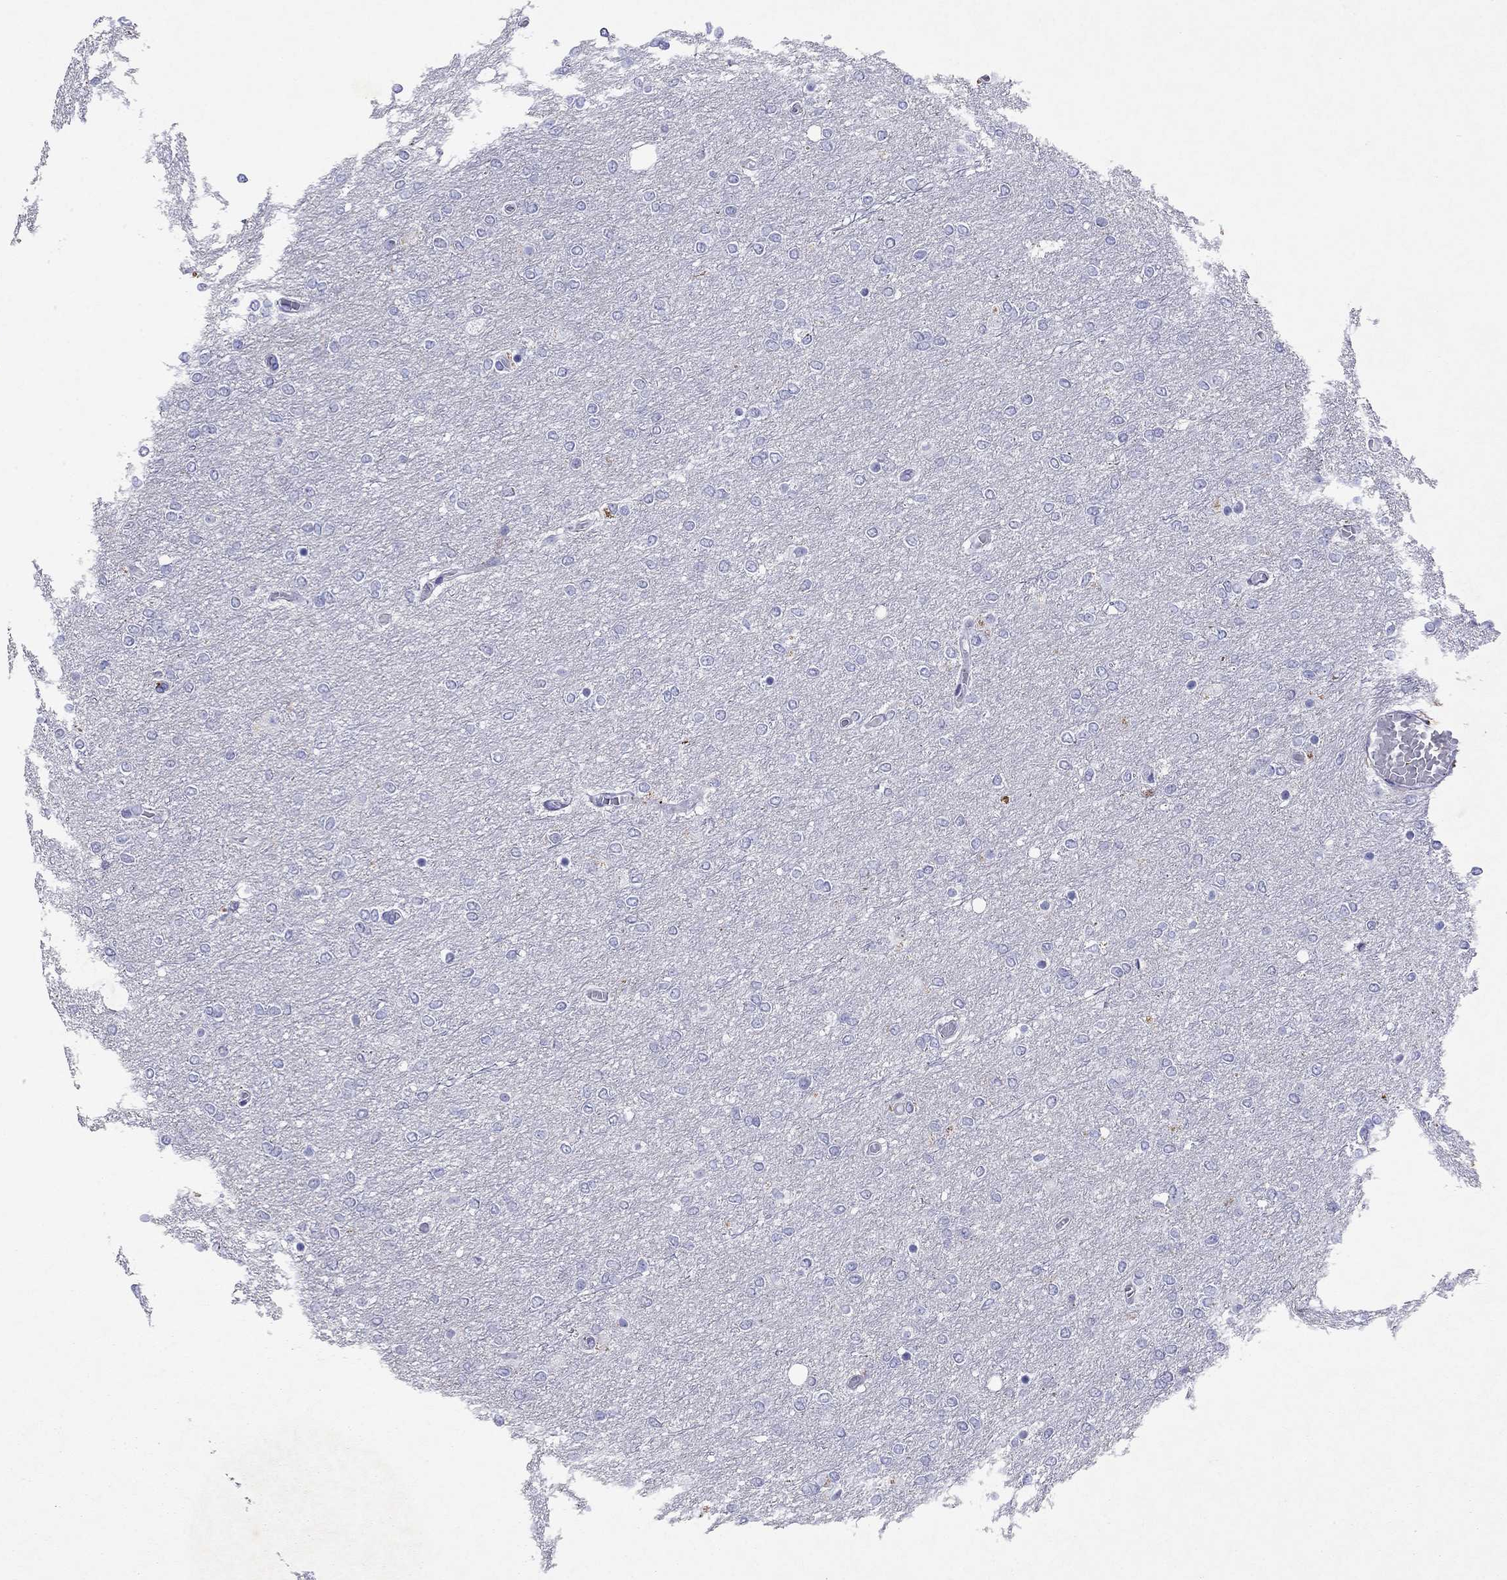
{"staining": {"intensity": "negative", "quantity": "none", "location": "none"}, "tissue": "glioma", "cell_type": "Tumor cells", "image_type": "cancer", "snomed": [{"axis": "morphology", "description": "Glioma, malignant, High grade"}, {"axis": "topography", "description": "Brain"}], "caption": "This is a photomicrograph of IHC staining of glioma, which shows no expression in tumor cells.", "gene": "ARMC12", "patient": {"sex": "female", "age": 61}}